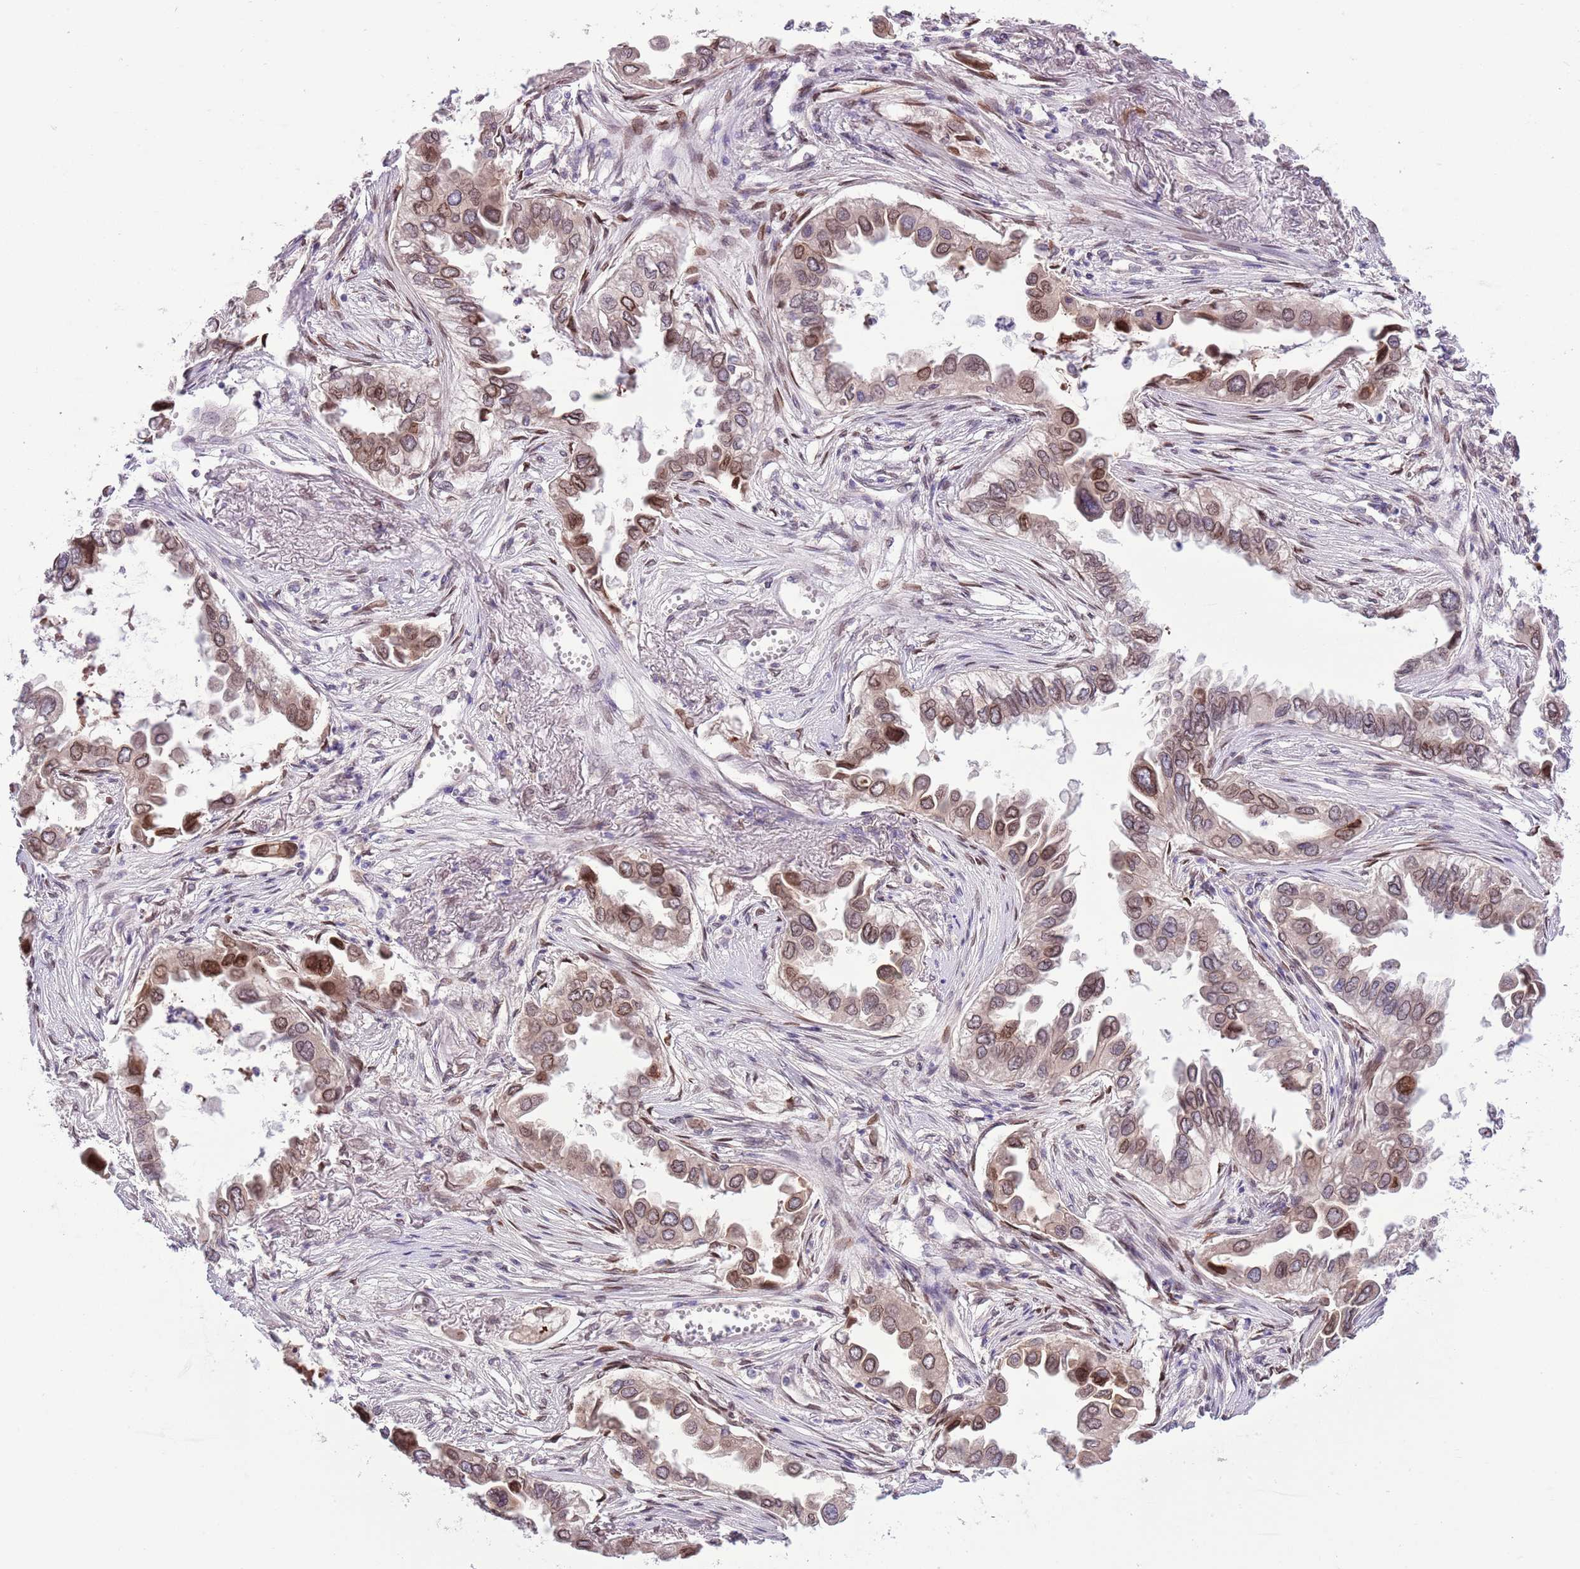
{"staining": {"intensity": "moderate", "quantity": "25%-75%", "location": "nuclear"}, "tissue": "lung cancer", "cell_type": "Tumor cells", "image_type": "cancer", "snomed": [{"axis": "morphology", "description": "Adenocarcinoma, NOS"}, {"axis": "topography", "description": "Lung"}], "caption": "Human lung cancer (adenocarcinoma) stained with a protein marker demonstrates moderate staining in tumor cells.", "gene": "CCND2", "patient": {"sex": "female", "age": 76}}